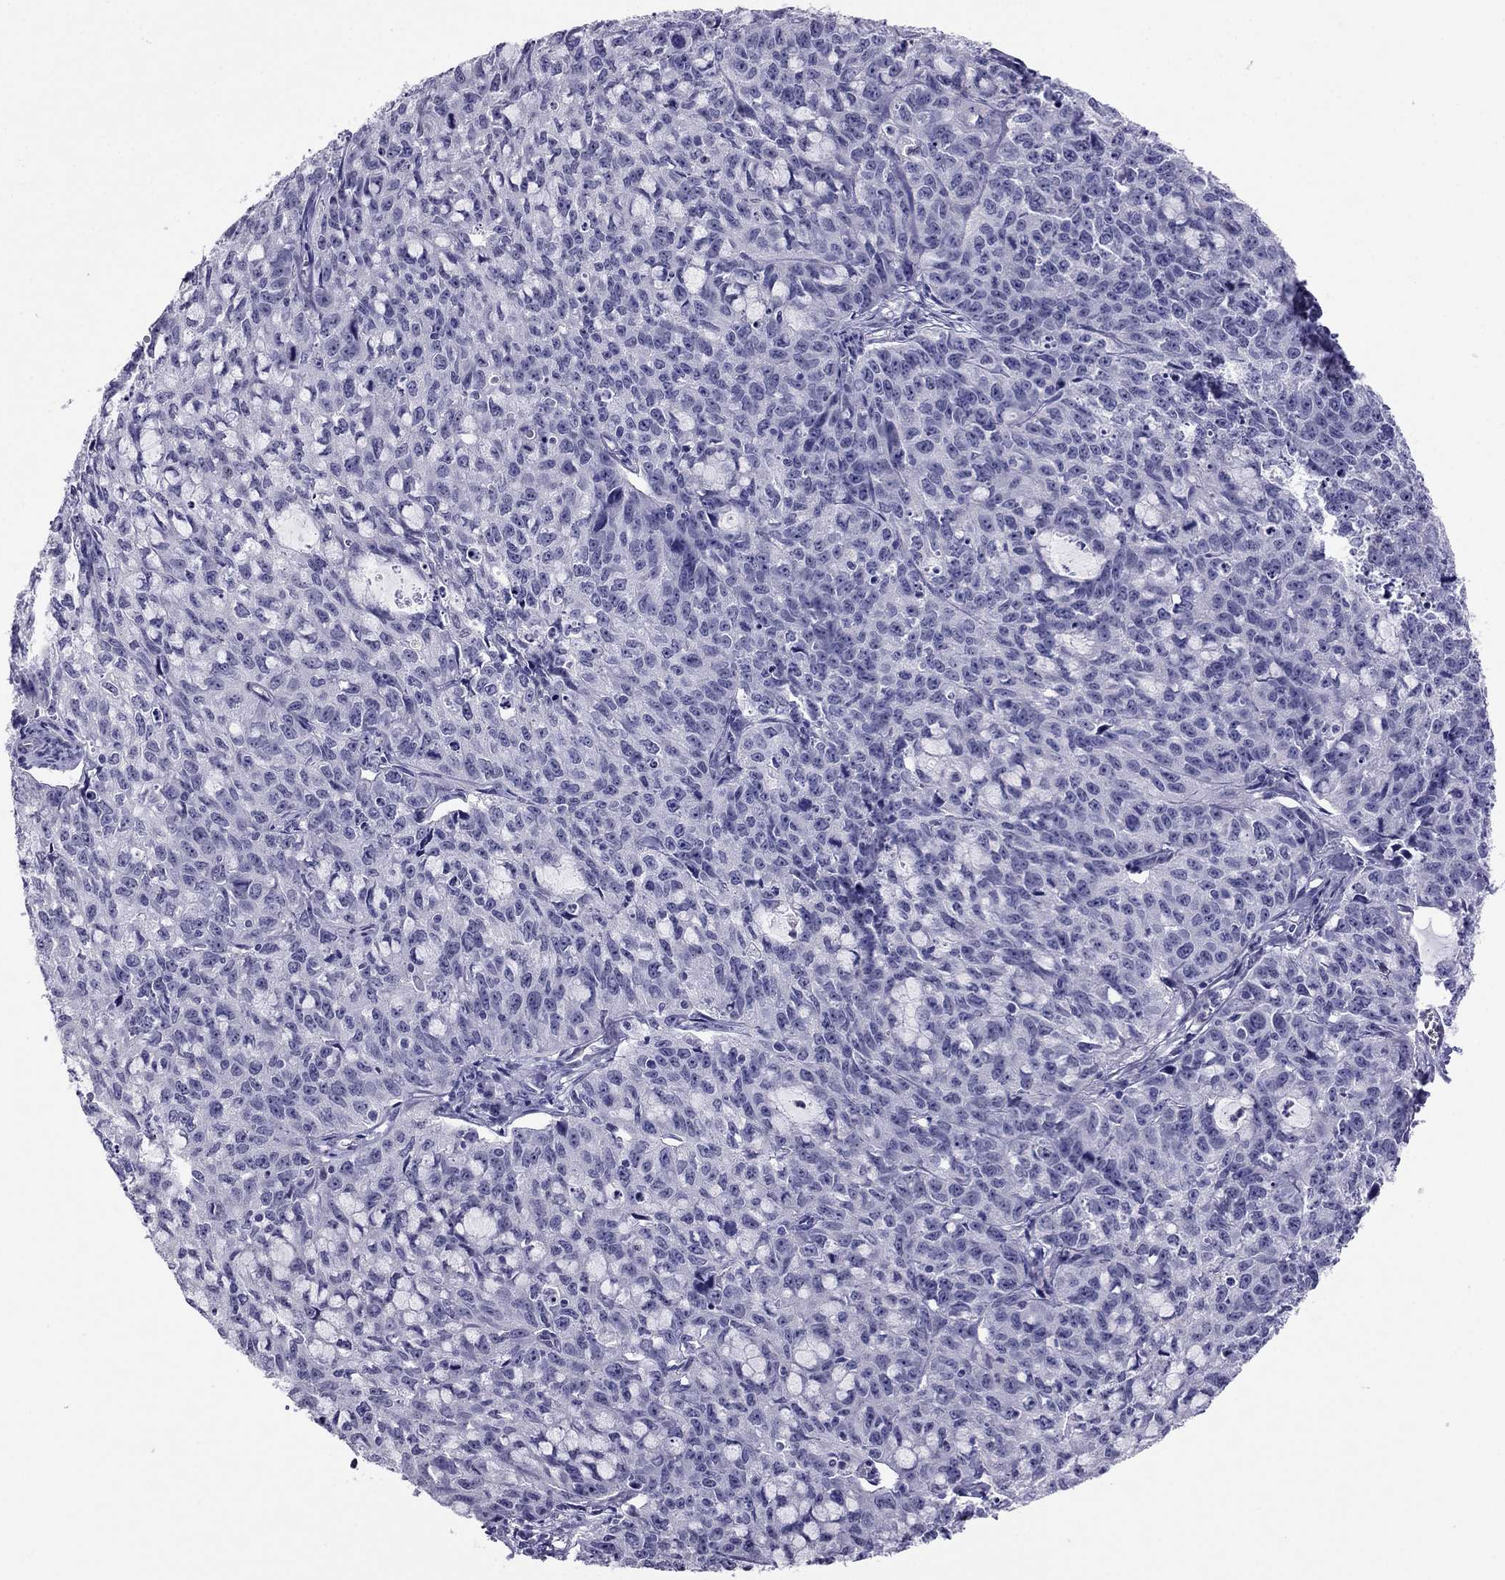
{"staining": {"intensity": "negative", "quantity": "none", "location": "none"}, "tissue": "cervical cancer", "cell_type": "Tumor cells", "image_type": "cancer", "snomed": [{"axis": "morphology", "description": "Squamous cell carcinoma, NOS"}, {"axis": "topography", "description": "Cervix"}], "caption": "Cervical cancer stained for a protein using immunohistochemistry demonstrates no staining tumor cells.", "gene": "CROCC2", "patient": {"sex": "female", "age": 28}}